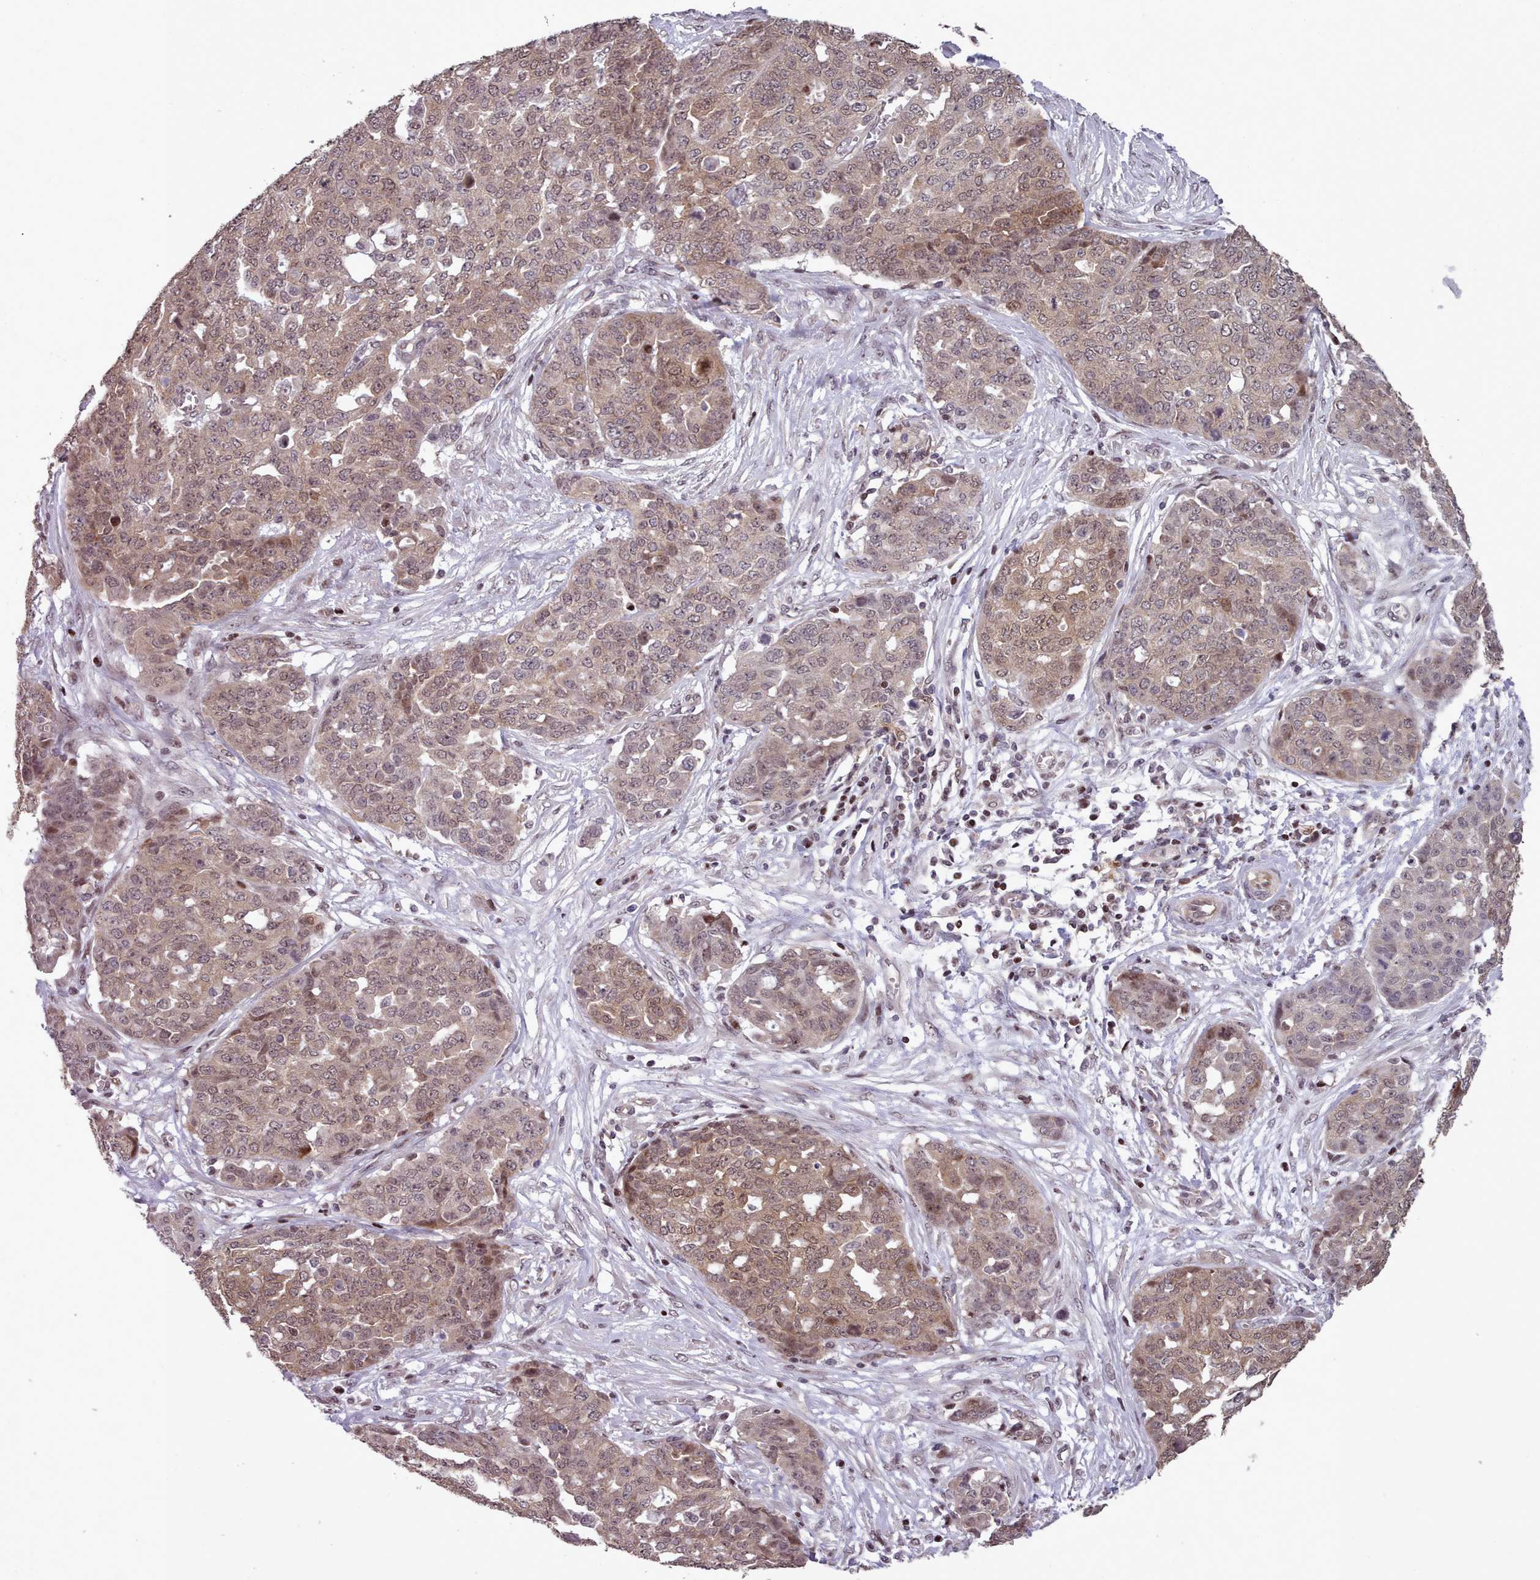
{"staining": {"intensity": "weak", "quantity": ">75%", "location": "cytoplasmic/membranous,nuclear"}, "tissue": "ovarian cancer", "cell_type": "Tumor cells", "image_type": "cancer", "snomed": [{"axis": "morphology", "description": "Cystadenocarcinoma, serous, NOS"}, {"axis": "topography", "description": "Soft tissue"}, {"axis": "topography", "description": "Ovary"}], "caption": "This image exhibits immunohistochemistry (IHC) staining of human ovarian cancer (serous cystadenocarcinoma), with low weak cytoplasmic/membranous and nuclear positivity in about >75% of tumor cells.", "gene": "ENSA", "patient": {"sex": "female", "age": 57}}